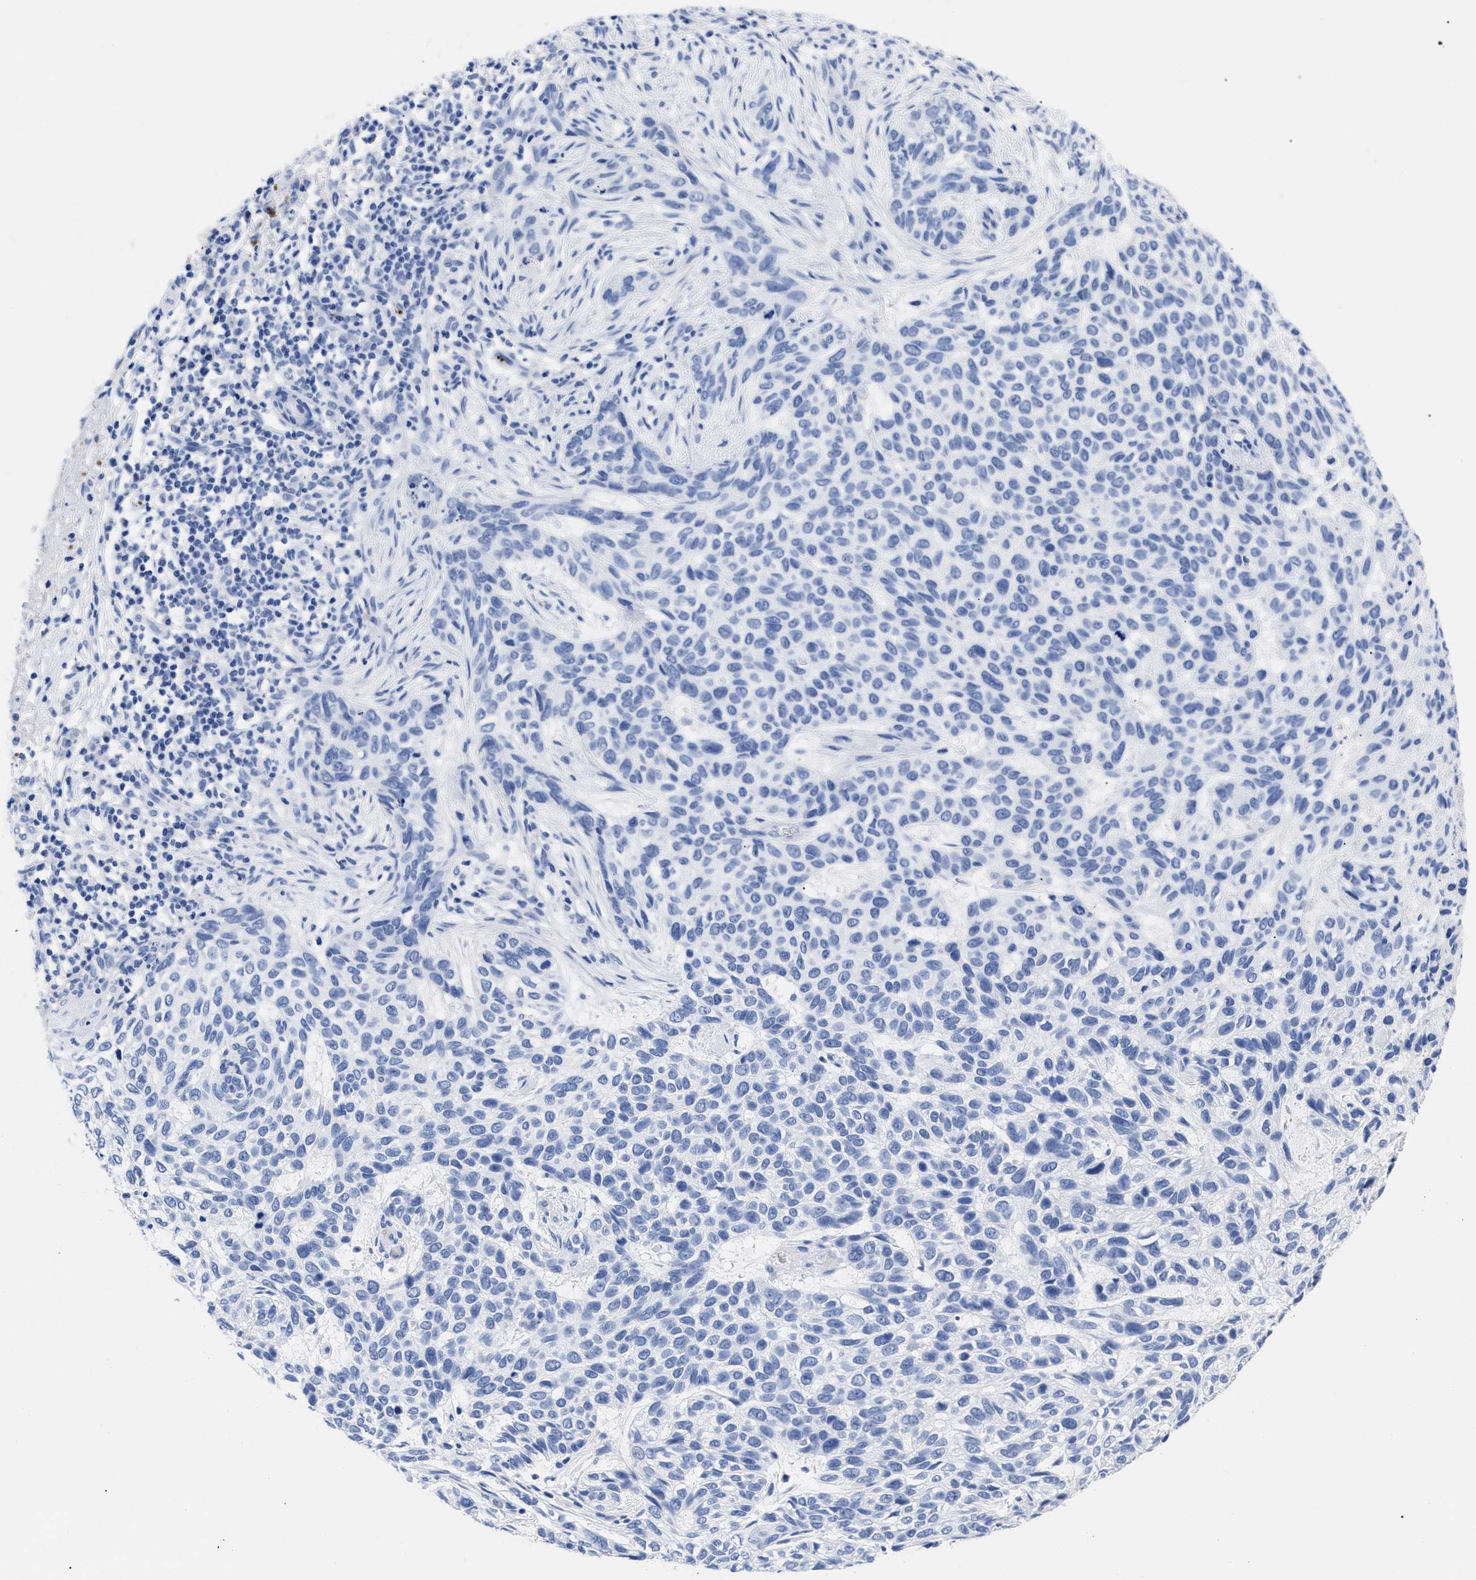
{"staining": {"intensity": "negative", "quantity": "none", "location": "none"}, "tissue": "skin cancer", "cell_type": "Tumor cells", "image_type": "cancer", "snomed": [{"axis": "morphology", "description": "Normal tissue, NOS"}, {"axis": "morphology", "description": "Basal cell carcinoma"}, {"axis": "topography", "description": "Skin"}], "caption": "This is an IHC micrograph of skin cancer. There is no staining in tumor cells.", "gene": "TREML1", "patient": {"sex": "male", "age": 79}}